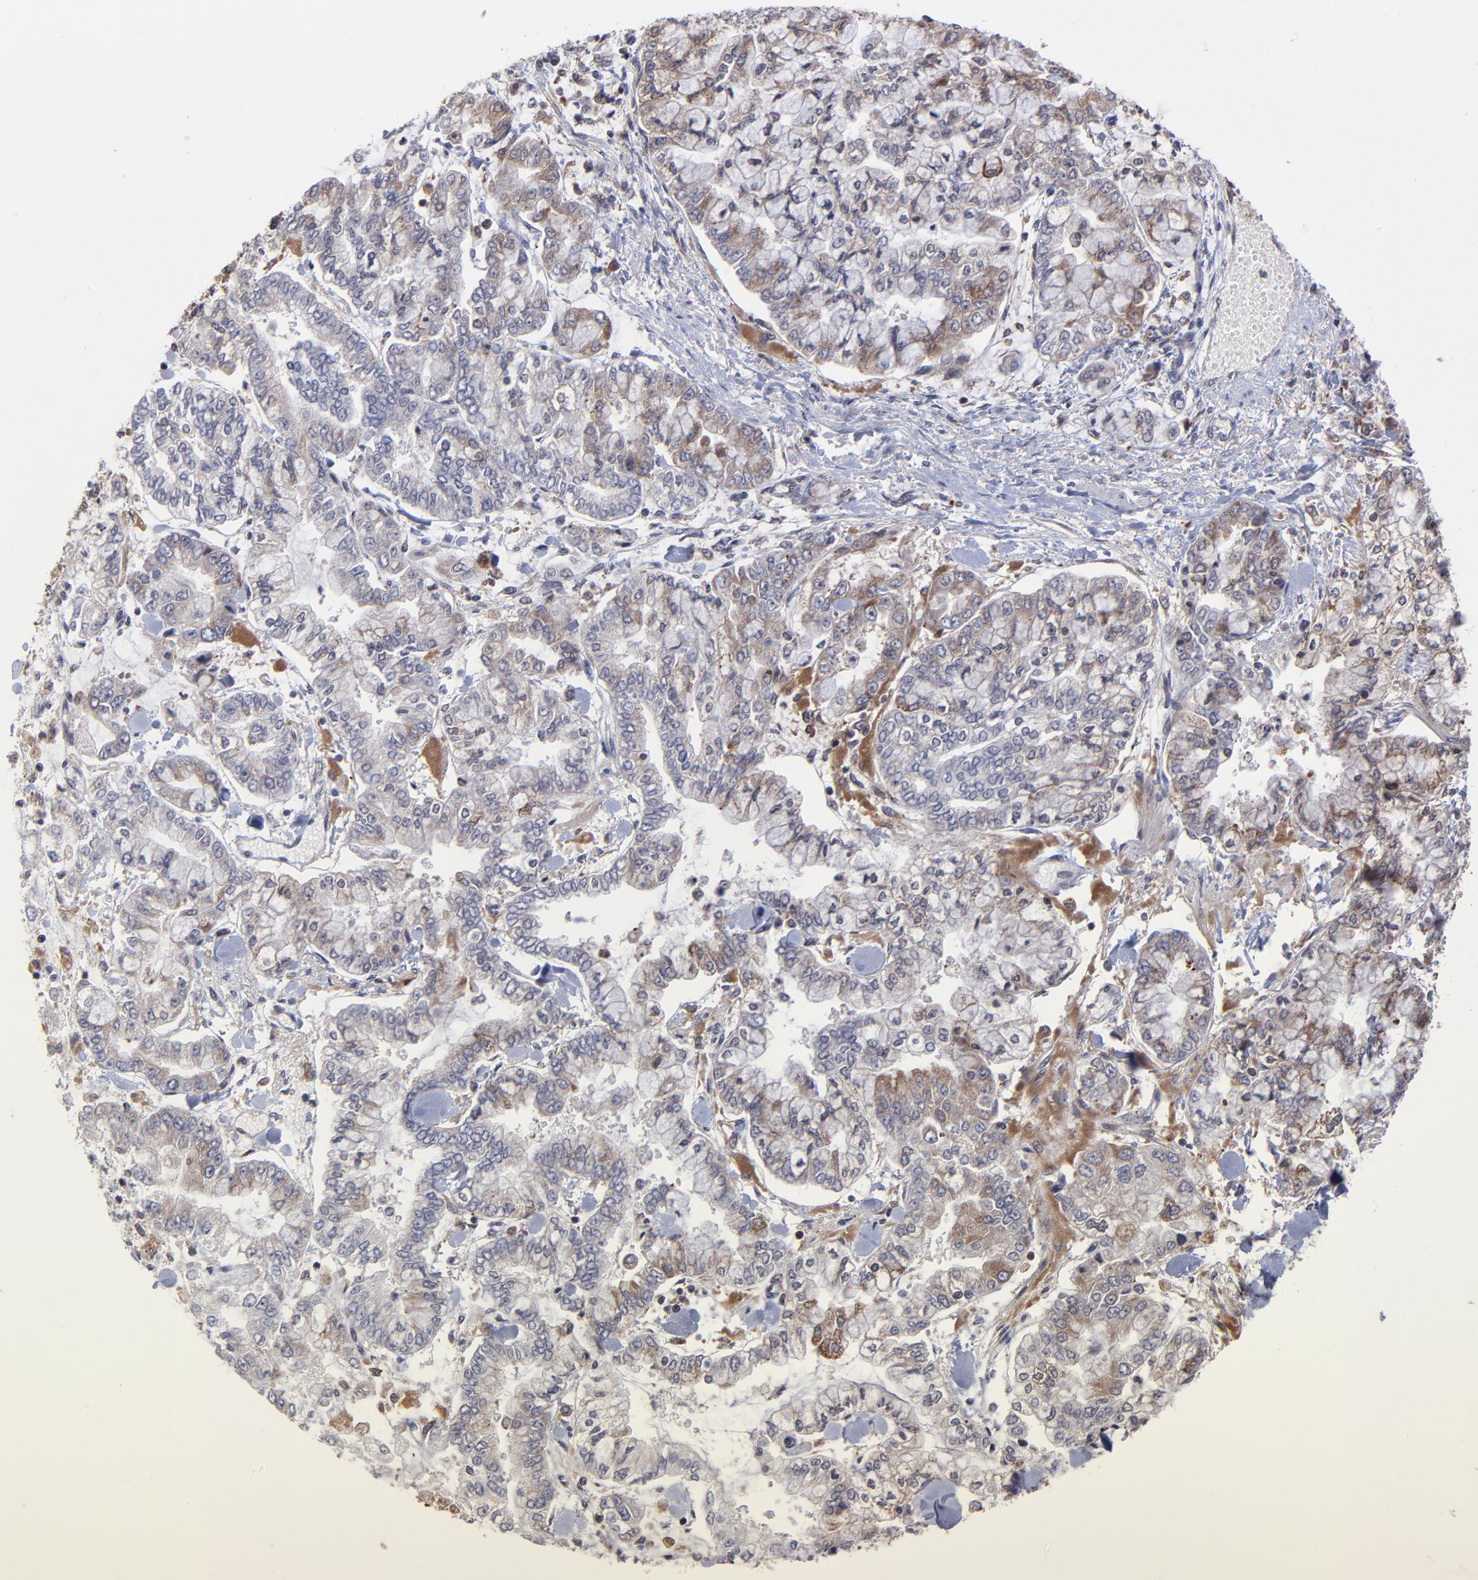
{"staining": {"intensity": "moderate", "quantity": "25%-75%", "location": "cytoplasmic/membranous"}, "tissue": "stomach cancer", "cell_type": "Tumor cells", "image_type": "cancer", "snomed": [{"axis": "morphology", "description": "Normal tissue, NOS"}, {"axis": "morphology", "description": "Adenocarcinoma, NOS"}, {"axis": "topography", "description": "Stomach, upper"}, {"axis": "topography", "description": "Stomach"}], "caption": "Immunohistochemical staining of stomach adenocarcinoma demonstrates moderate cytoplasmic/membranous protein staining in approximately 25%-75% of tumor cells. (DAB (3,3'-diaminobenzidine) IHC, brown staining for protein, blue staining for nuclei).", "gene": "UBE2L6", "patient": {"sex": "male", "age": 76}}